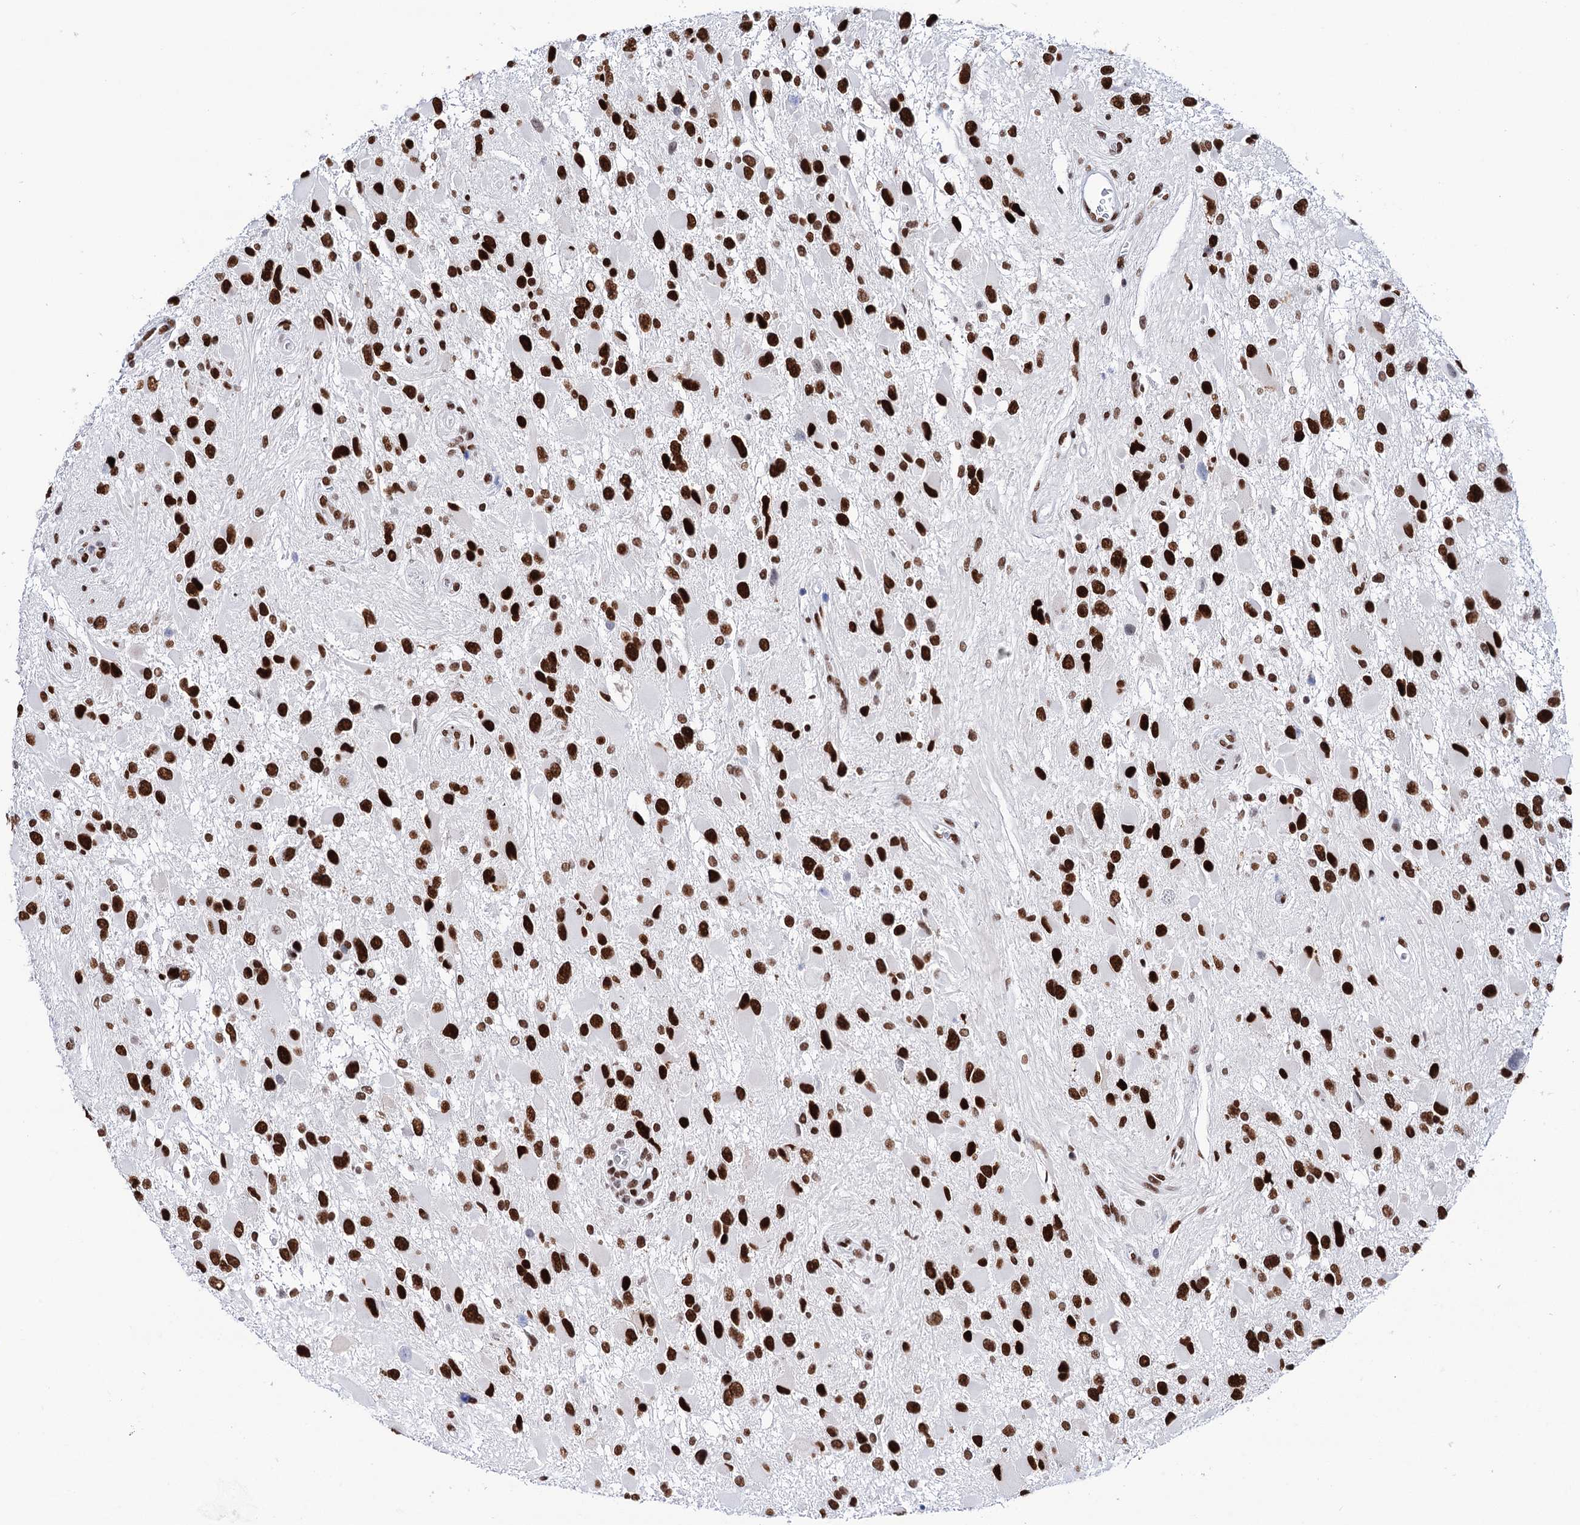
{"staining": {"intensity": "strong", "quantity": ">75%", "location": "nuclear"}, "tissue": "glioma", "cell_type": "Tumor cells", "image_type": "cancer", "snomed": [{"axis": "morphology", "description": "Glioma, malignant, High grade"}, {"axis": "topography", "description": "Brain"}], "caption": "Approximately >75% of tumor cells in human malignant glioma (high-grade) exhibit strong nuclear protein positivity as visualized by brown immunohistochemical staining.", "gene": "MATR3", "patient": {"sex": "male", "age": 53}}